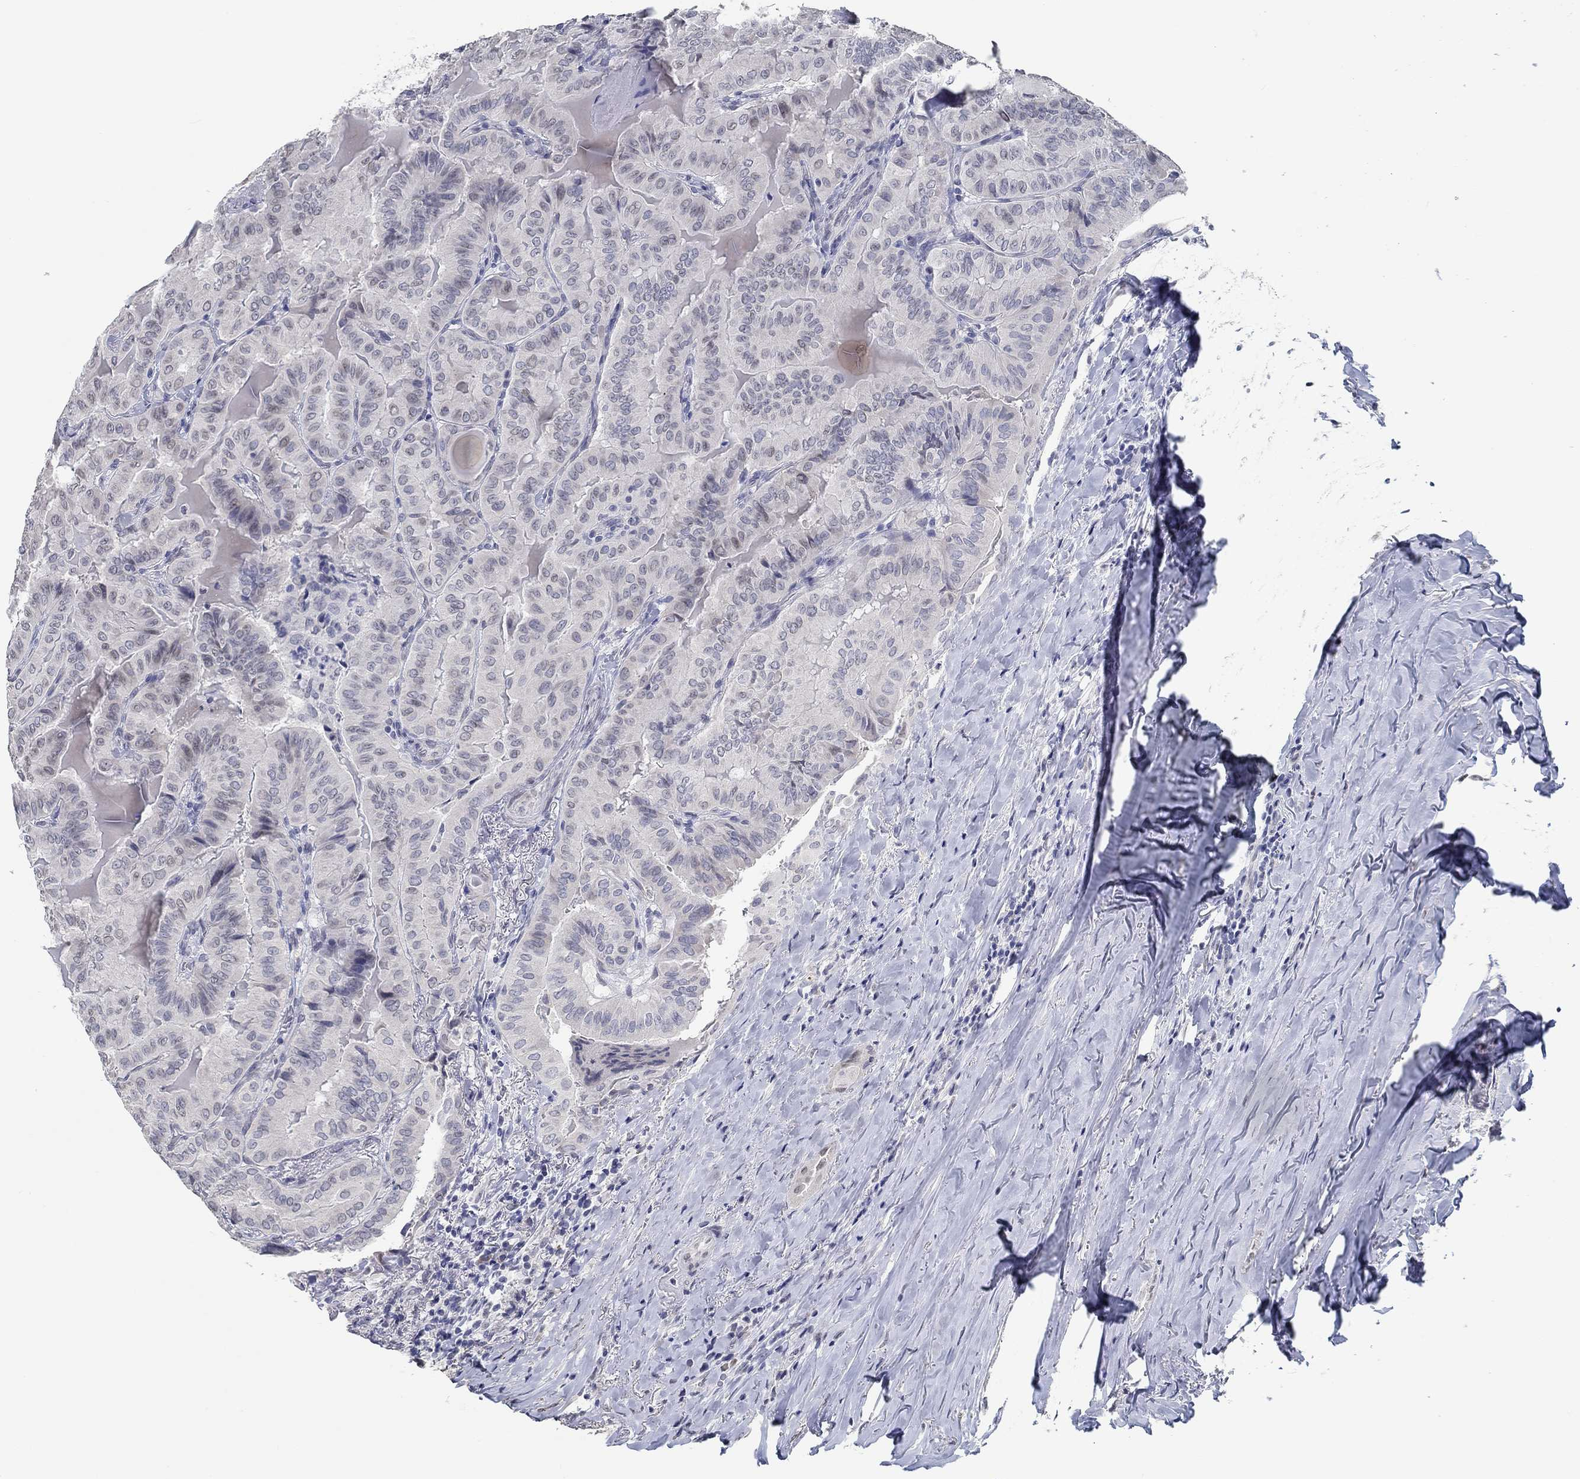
{"staining": {"intensity": "negative", "quantity": "none", "location": "none"}, "tissue": "thyroid cancer", "cell_type": "Tumor cells", "image_type": "cancer", "snomed": [{"axis": "morphology", "description": "Papillary adenocarcinoma, NOS"}, {"axis": "topography", "description": "Thyroid gland"}], "caption": "Immunohistochemistry (IHC) of papillary adenocarcinoma (thyroid) exhibits no positivity in tumor cells.", "gene": "NUP155", "patient": {"sex": "female", "age": 68}}